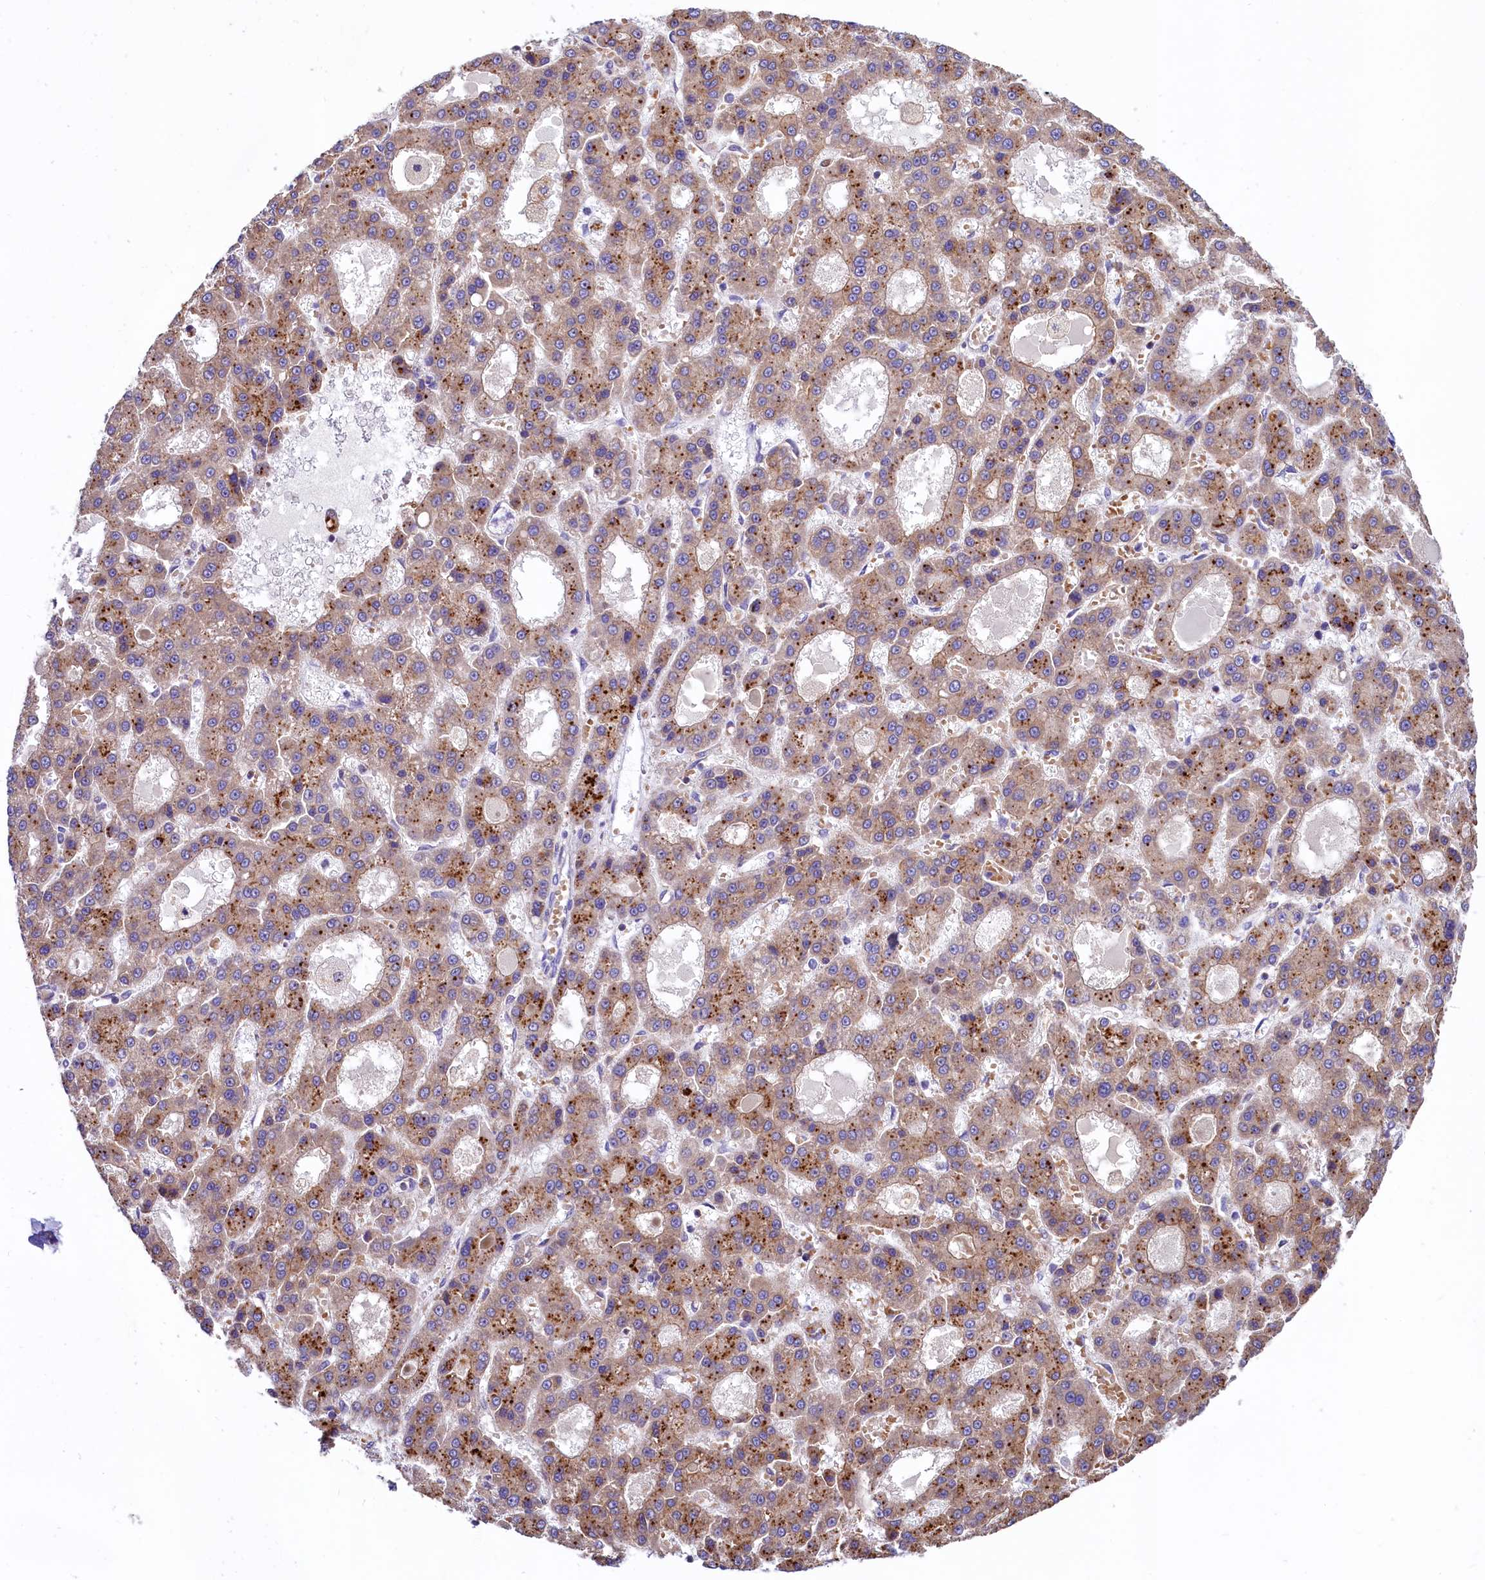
{"staining": {"intensity": "moderate", "quantity": "25%-75%", "location": "cytoplasmic/membranous"}, "tissue": "liver cancer", "cell_type": "Tumor cells", "image_type": "cancer", "snomed": [{"axis": "morphology", "description": "Carcinoma, Hepatocellular, NOS"}, {"axis": "topography", "description": "Liver"}], "caption": "Protein expression analysis of human liver cancer (hepatocellular carcinoma) reveals moderate cytoplasmic/membranous staining in approximately 25%-75% of tumor cells.", "gene": "HPS6", "patient": {"sex": "male", "age": 70}}